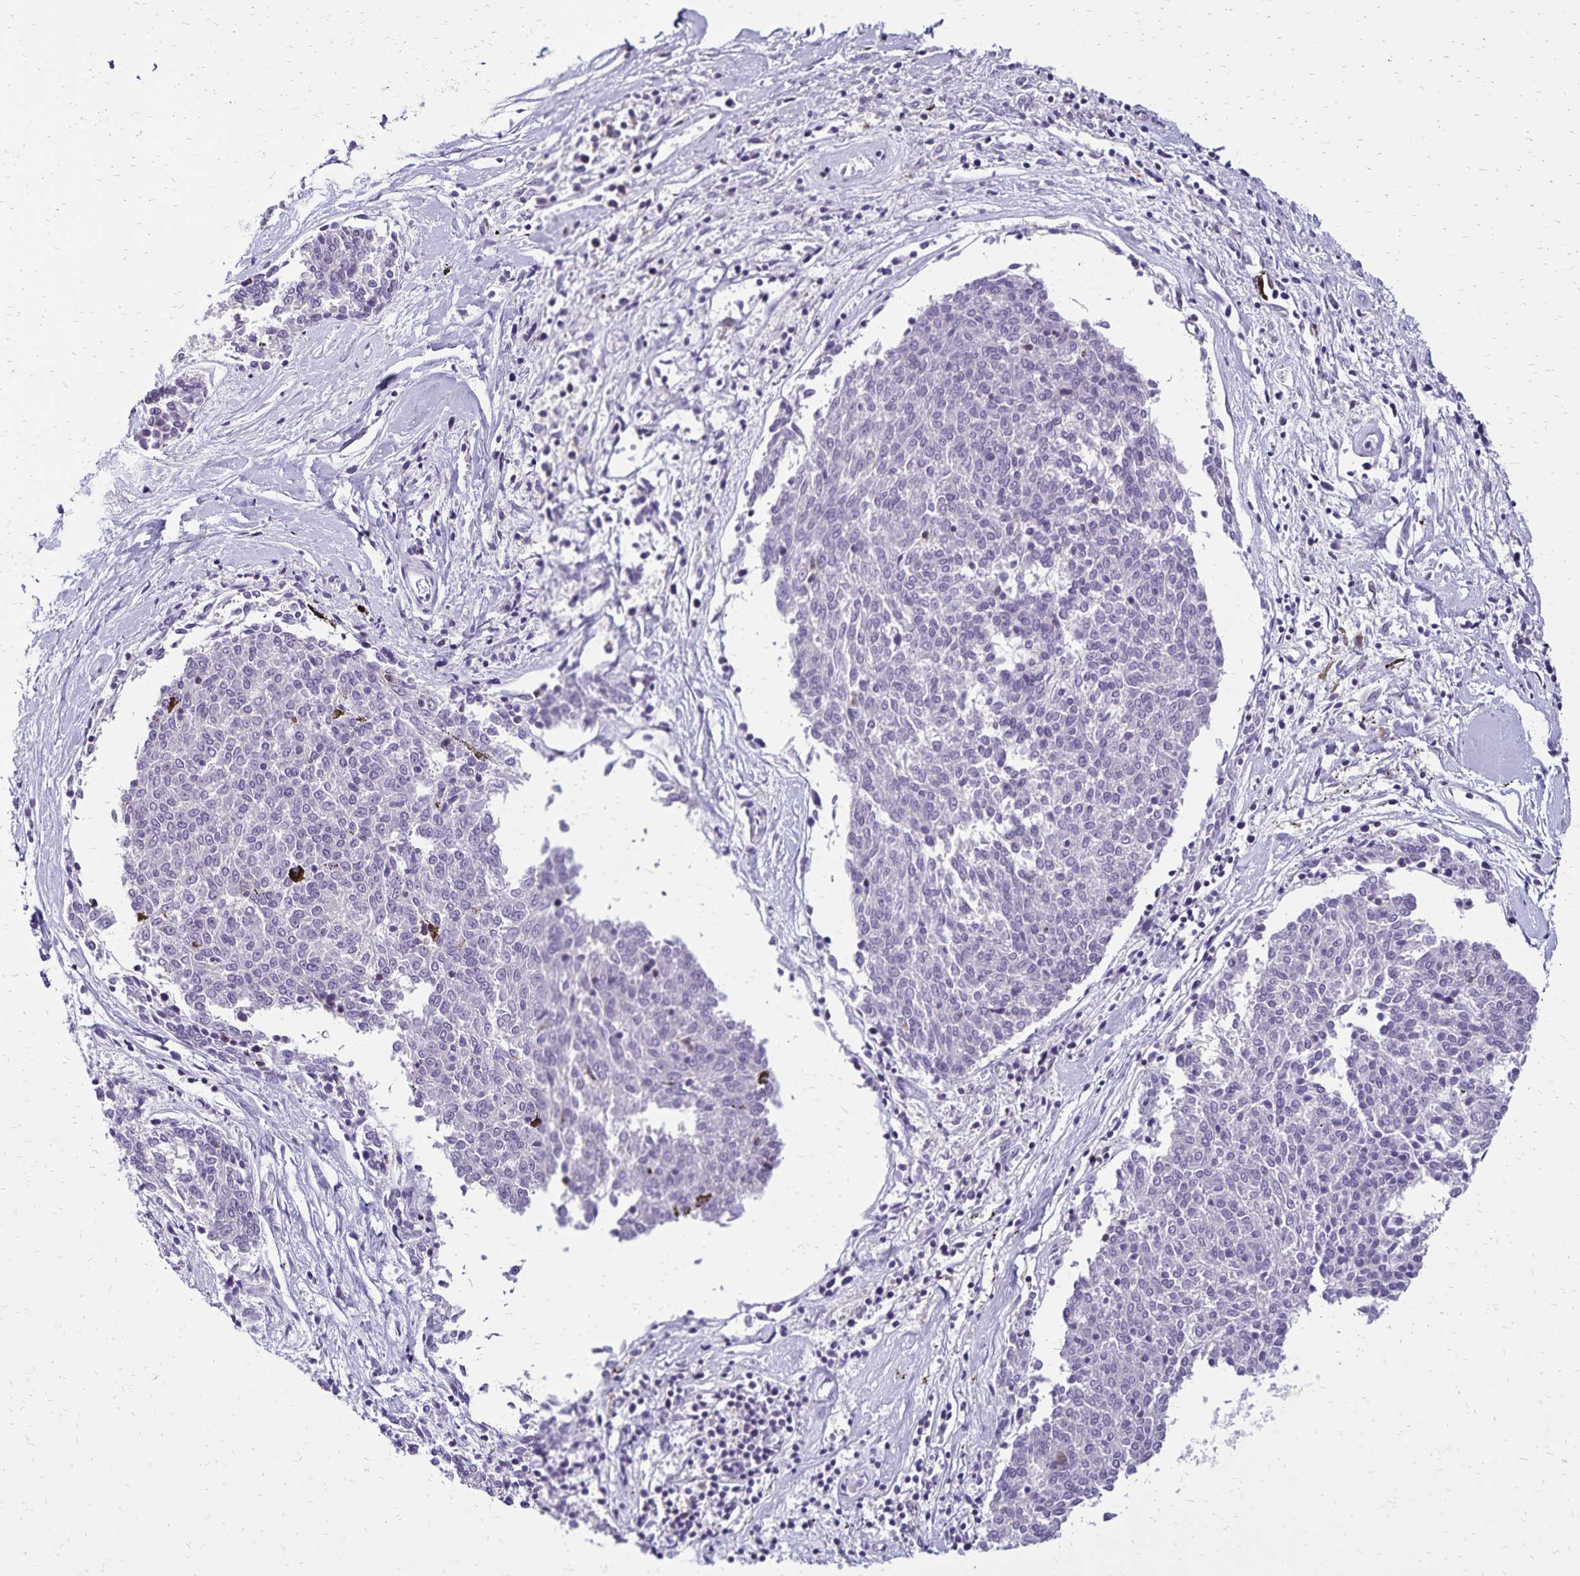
{"staining": {"intensity": "negative", "quantity": "none", "location": "none"}, "tissue": "melanoma", "cell_type": "Tumor cells", "image_type": "cancer", "snomed": [{"axis": "morphology", "description": "Malignant melanoma, NOS"}, {"axis": "topography", "description": "Skin"}], "caption": "The immunohistochemistry (IHC) micrograph has no significant staining in tumor cells of malignant melanoma tissue.", "gene": "CD27", "patient": {"sex": "female", "age": 72}}